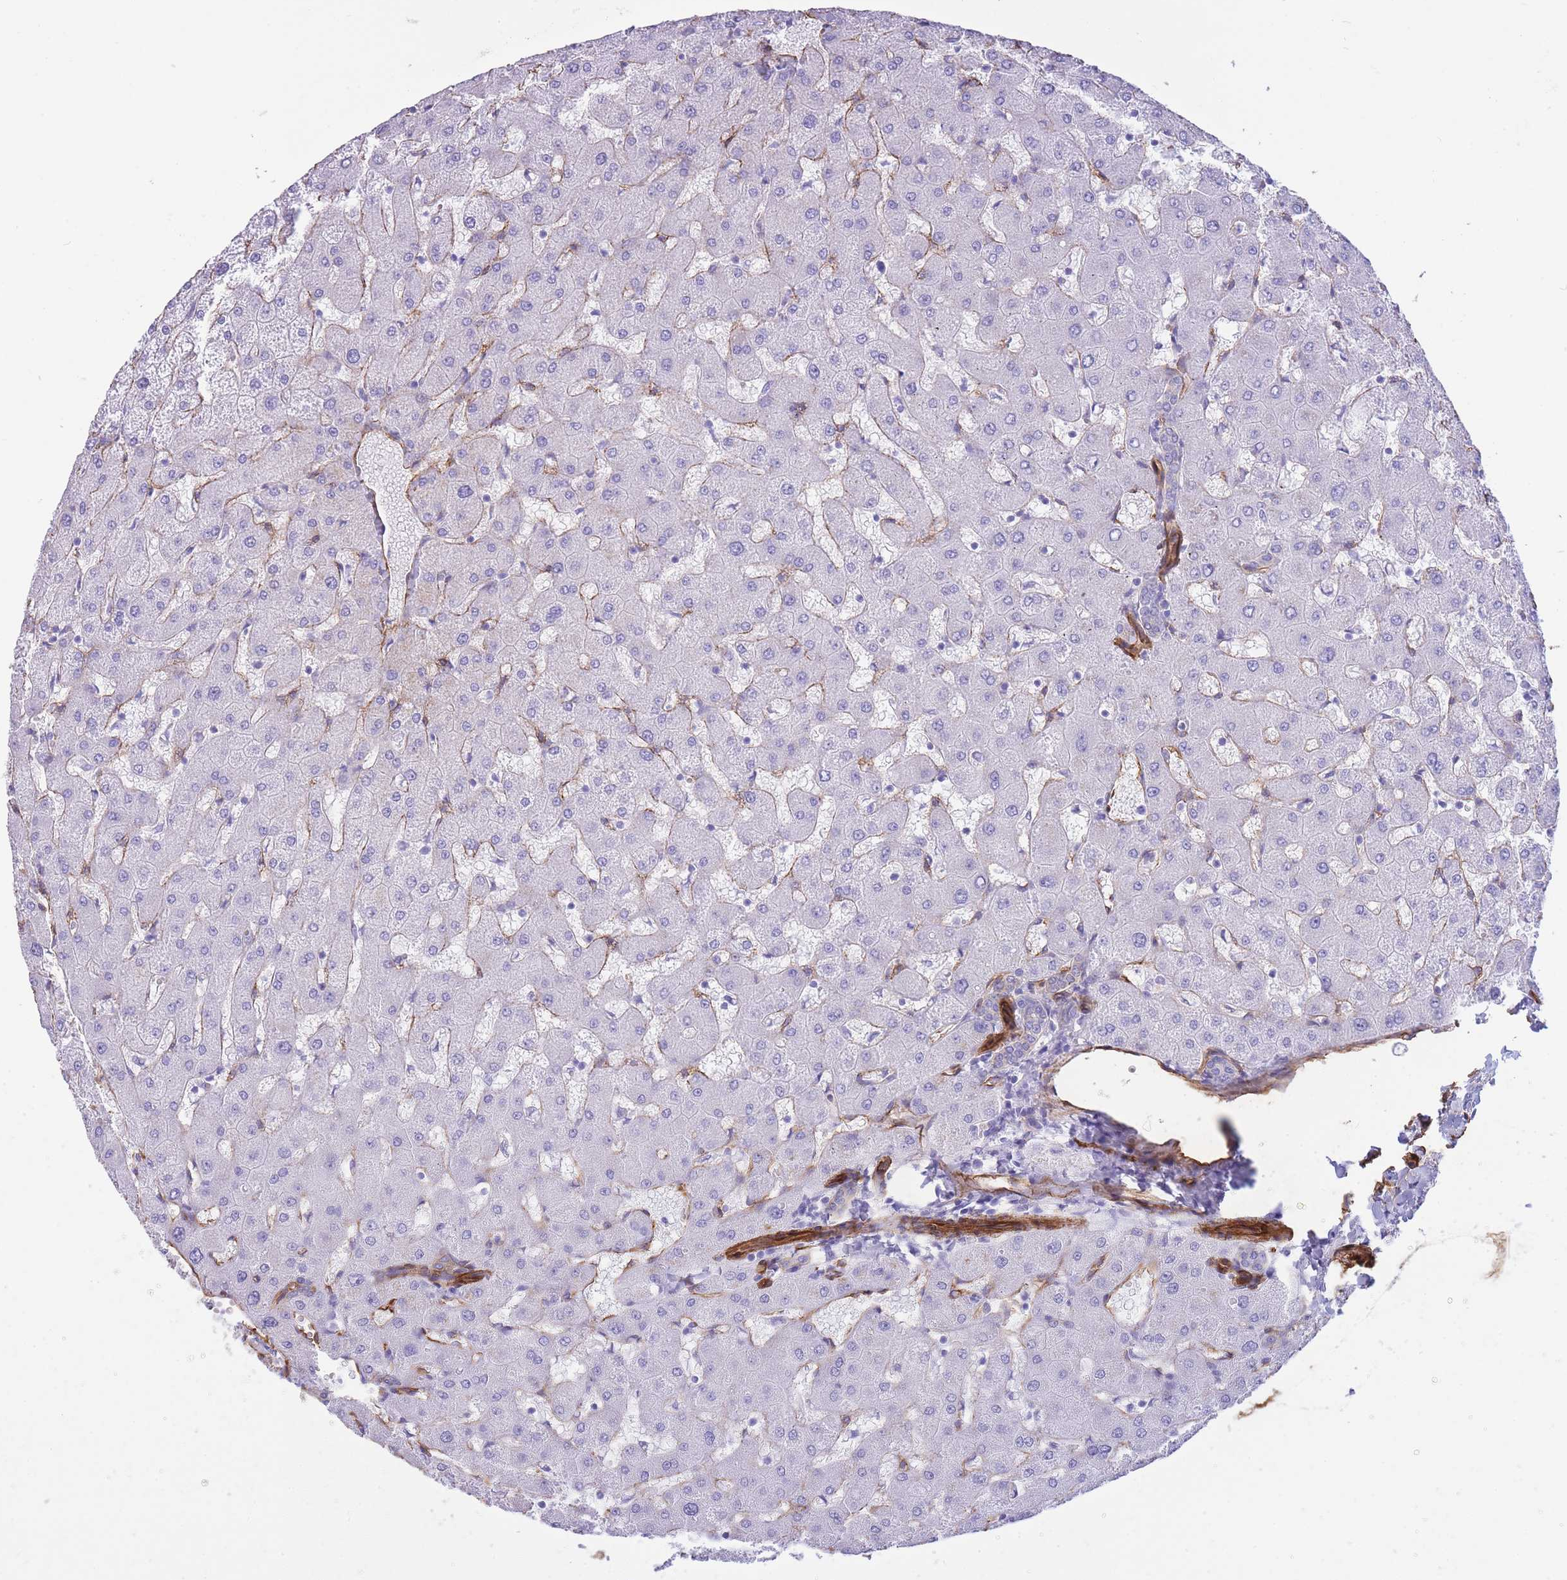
{"staining": {"intensity": "negative", "quantity": "none", "location": "none"}, "tissue": "liver", "cell_type": "Cholangiocytes", "image_type": "normal", "snomed": [{"axis": "morphology", "description": "Normal tissue, NOS"}, {"axis": "topography", "description": "Liver"}], "caption": "This is a image of immunohistochemistry (IHC) staining of benign liver, which shows no staining in cholangiocytes.", "gene": "CAVIN1", "patient": {"sex": "female", "age": 63}}